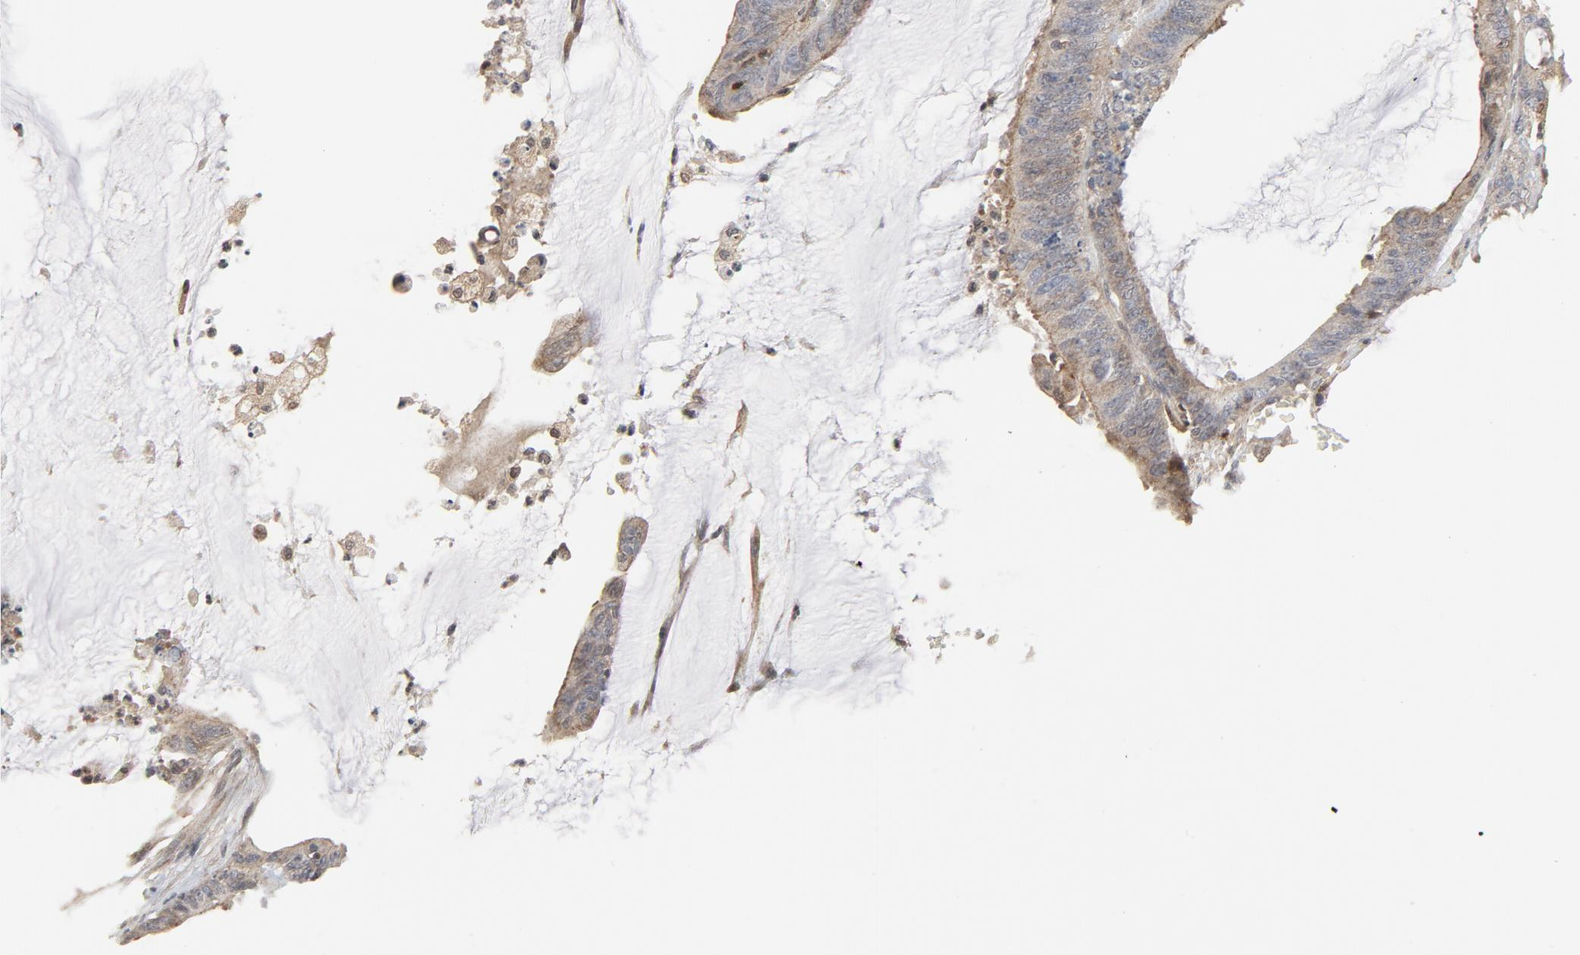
{"staining": {"intensity": "weak", "quantity": ">75%", "location": "cytoplasmic/membranous"}, "tissue": "colorectal cancer", "cell_type": "Tumor cells", "image_type": "cancer", "snomed": [{"axis": "morphology", "description": "Adenocarcinoma, NOS"}, {"axis": "topography", "description": "Rectum"}], "caption": "Tumor cells reveal low levels of weak cytoplasmic/membranous positivity in approximately >75% of cells in human colorectal cancer. Using DAB (3,3'-diaminobenzidine) (brown) and hematoxylin (blue) stains, captured at high magnification using brightfield microscopy.", "gene": "TRADD", "patient": {"sex": "female", "age": 66}}